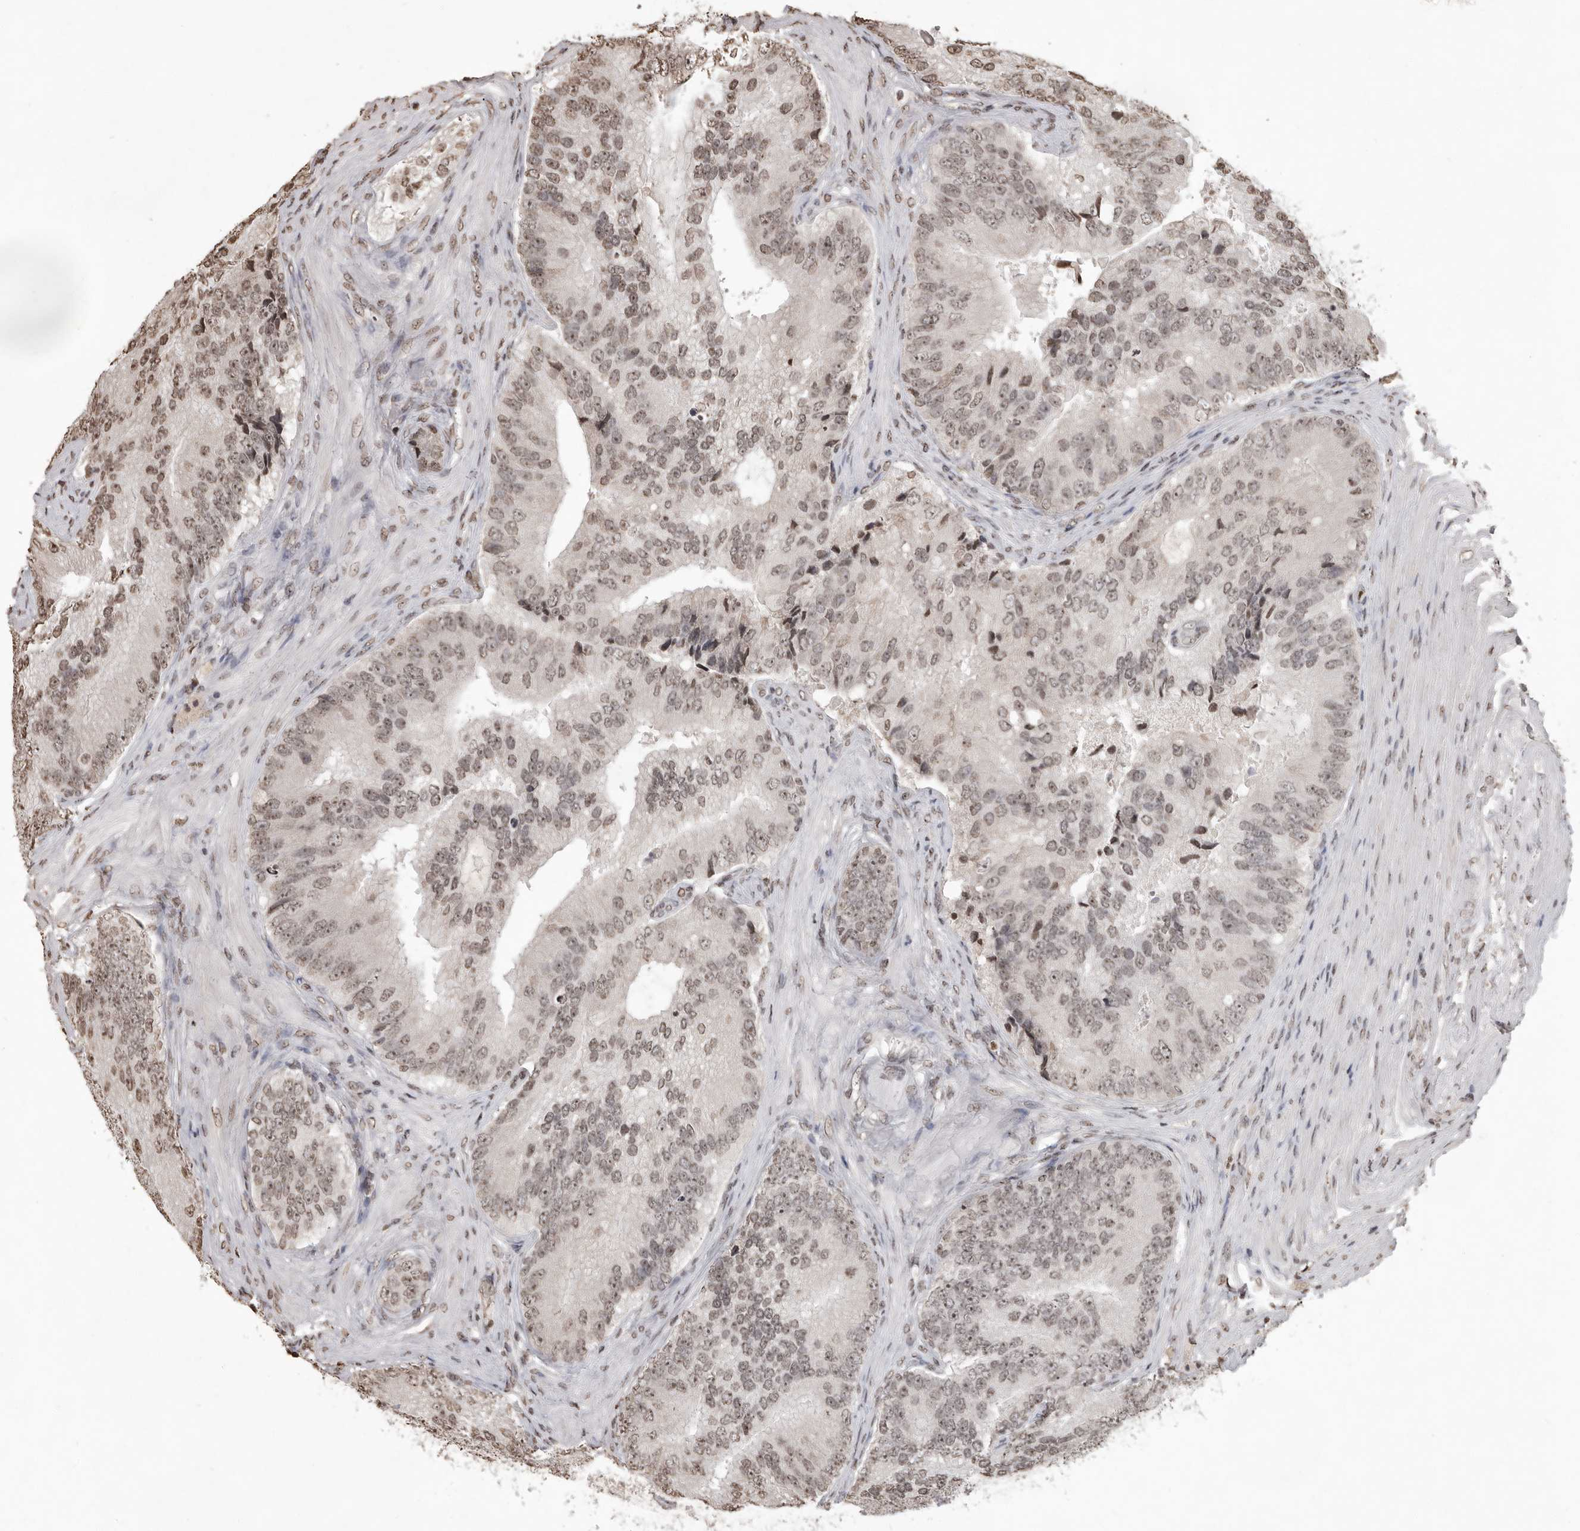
{"staining": {"intensity": "weak", "quantity": ">75%", "location": "nuclear"}, "tissue": "prostate cancer", "cell_type": "Tumor cells", "image_type": "cancer", "snomed": [{"axis": "morphology", "description": "Adenocarcinoma, High grade"}, {"axis": "topography", "description": "Prostate"}], "caption": "Prostate cancer (high-grade adenocarcinoma) stained with DAB (3,3'-diaminobenzidine) immunohistochemistry shows low levels of weak nuclear expression in about >75% of tumor cells.", "gene": "WDR45", "patient": {"sex": "male", "age": 70}}